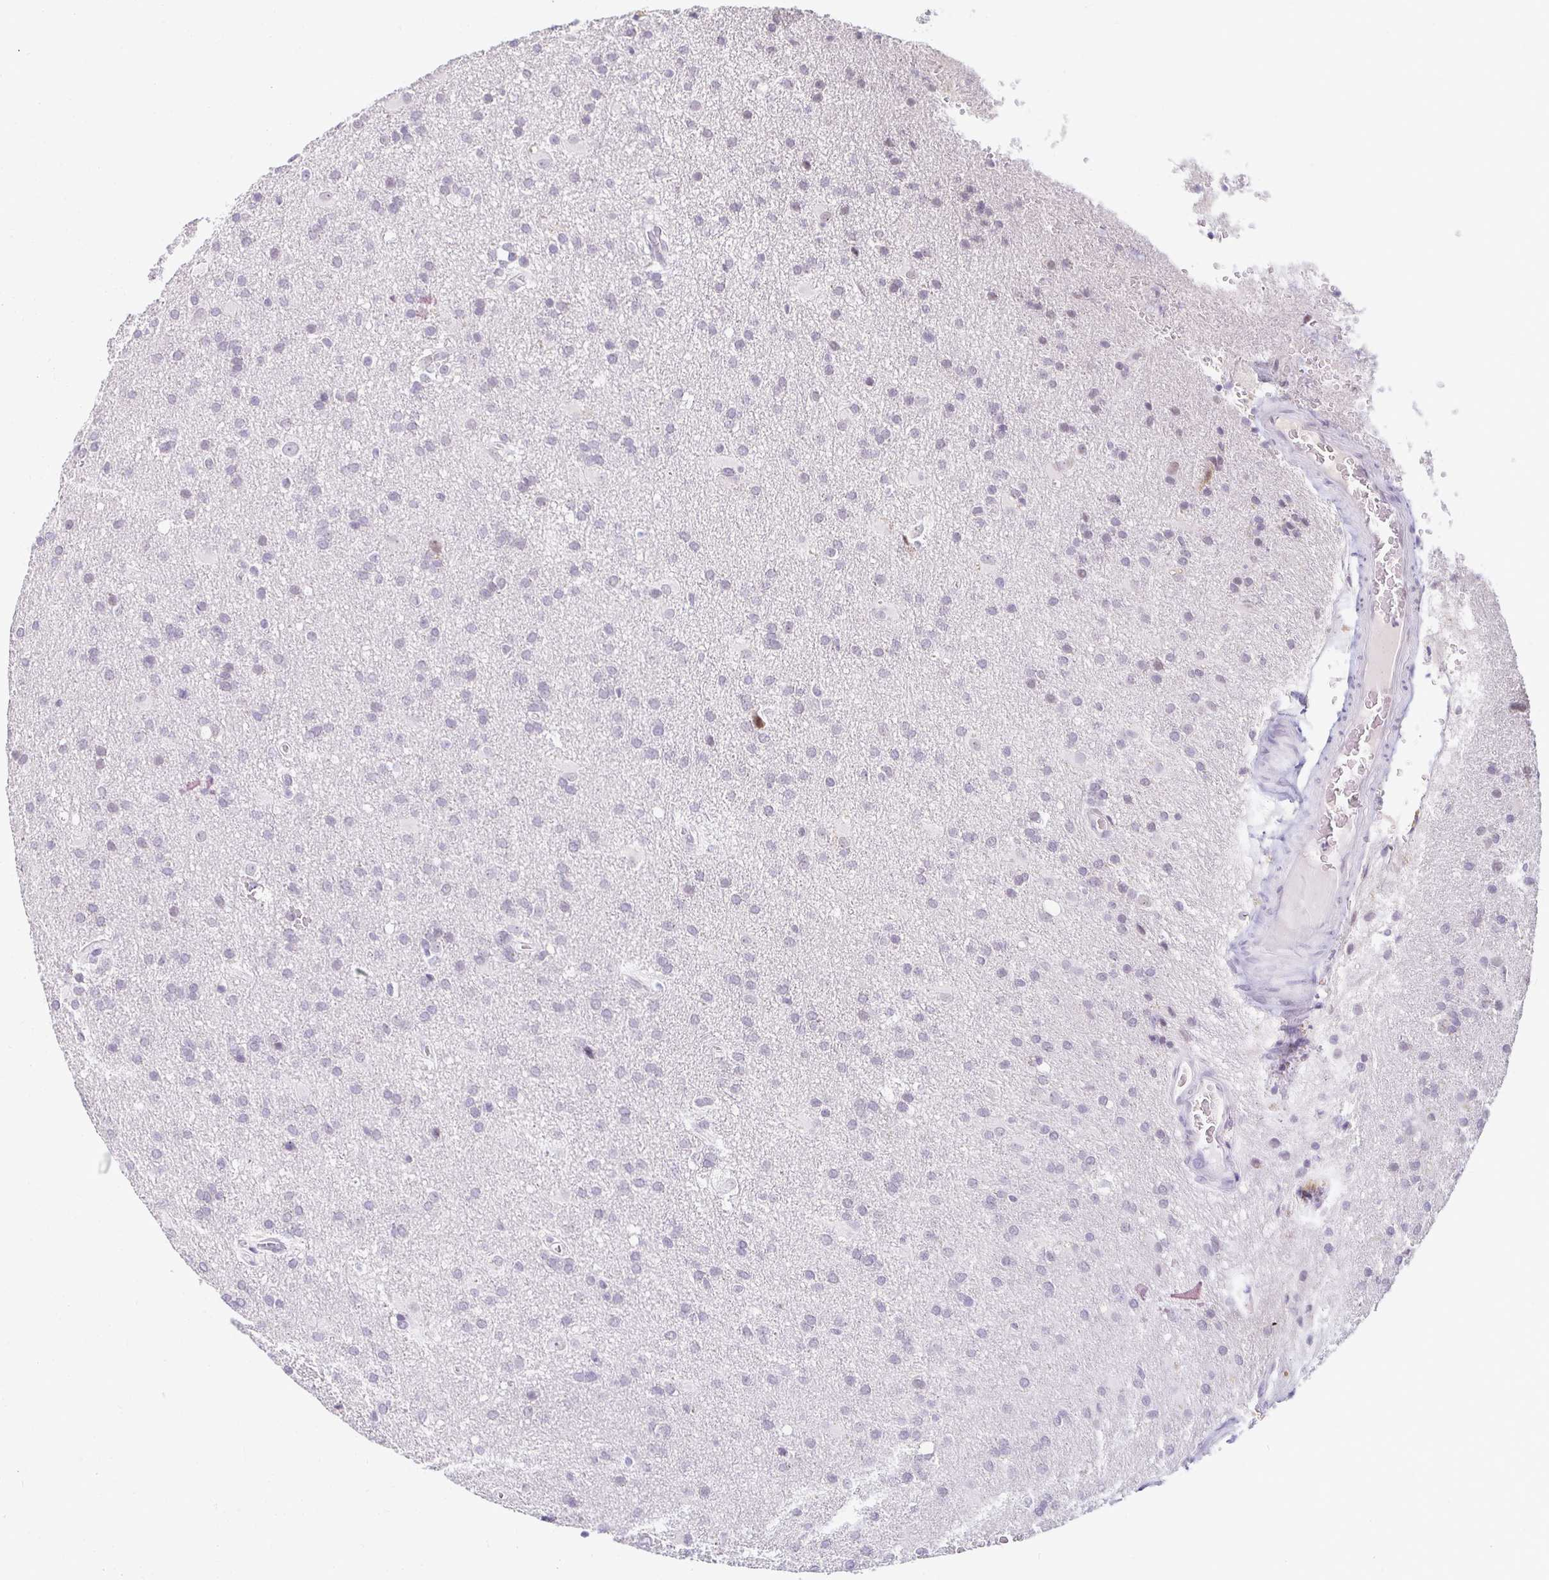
{"staining": {"intensity": "negative", "quantity": "none", "location": "none"}, "tissue": "glioma", "cell_type": "Tumor cells", "image_type": "cancer", "snomed": [{"axis": "morphology", "description": "Glioma, malignant, Low grade"}, {"axis": "topography", "description": "Brain"}], "caption": "An image of glioma stained for a protein displays no brown staining in tumor cells.", "gene": "DDN", "patient": {"sex": "male", "age": 66}}